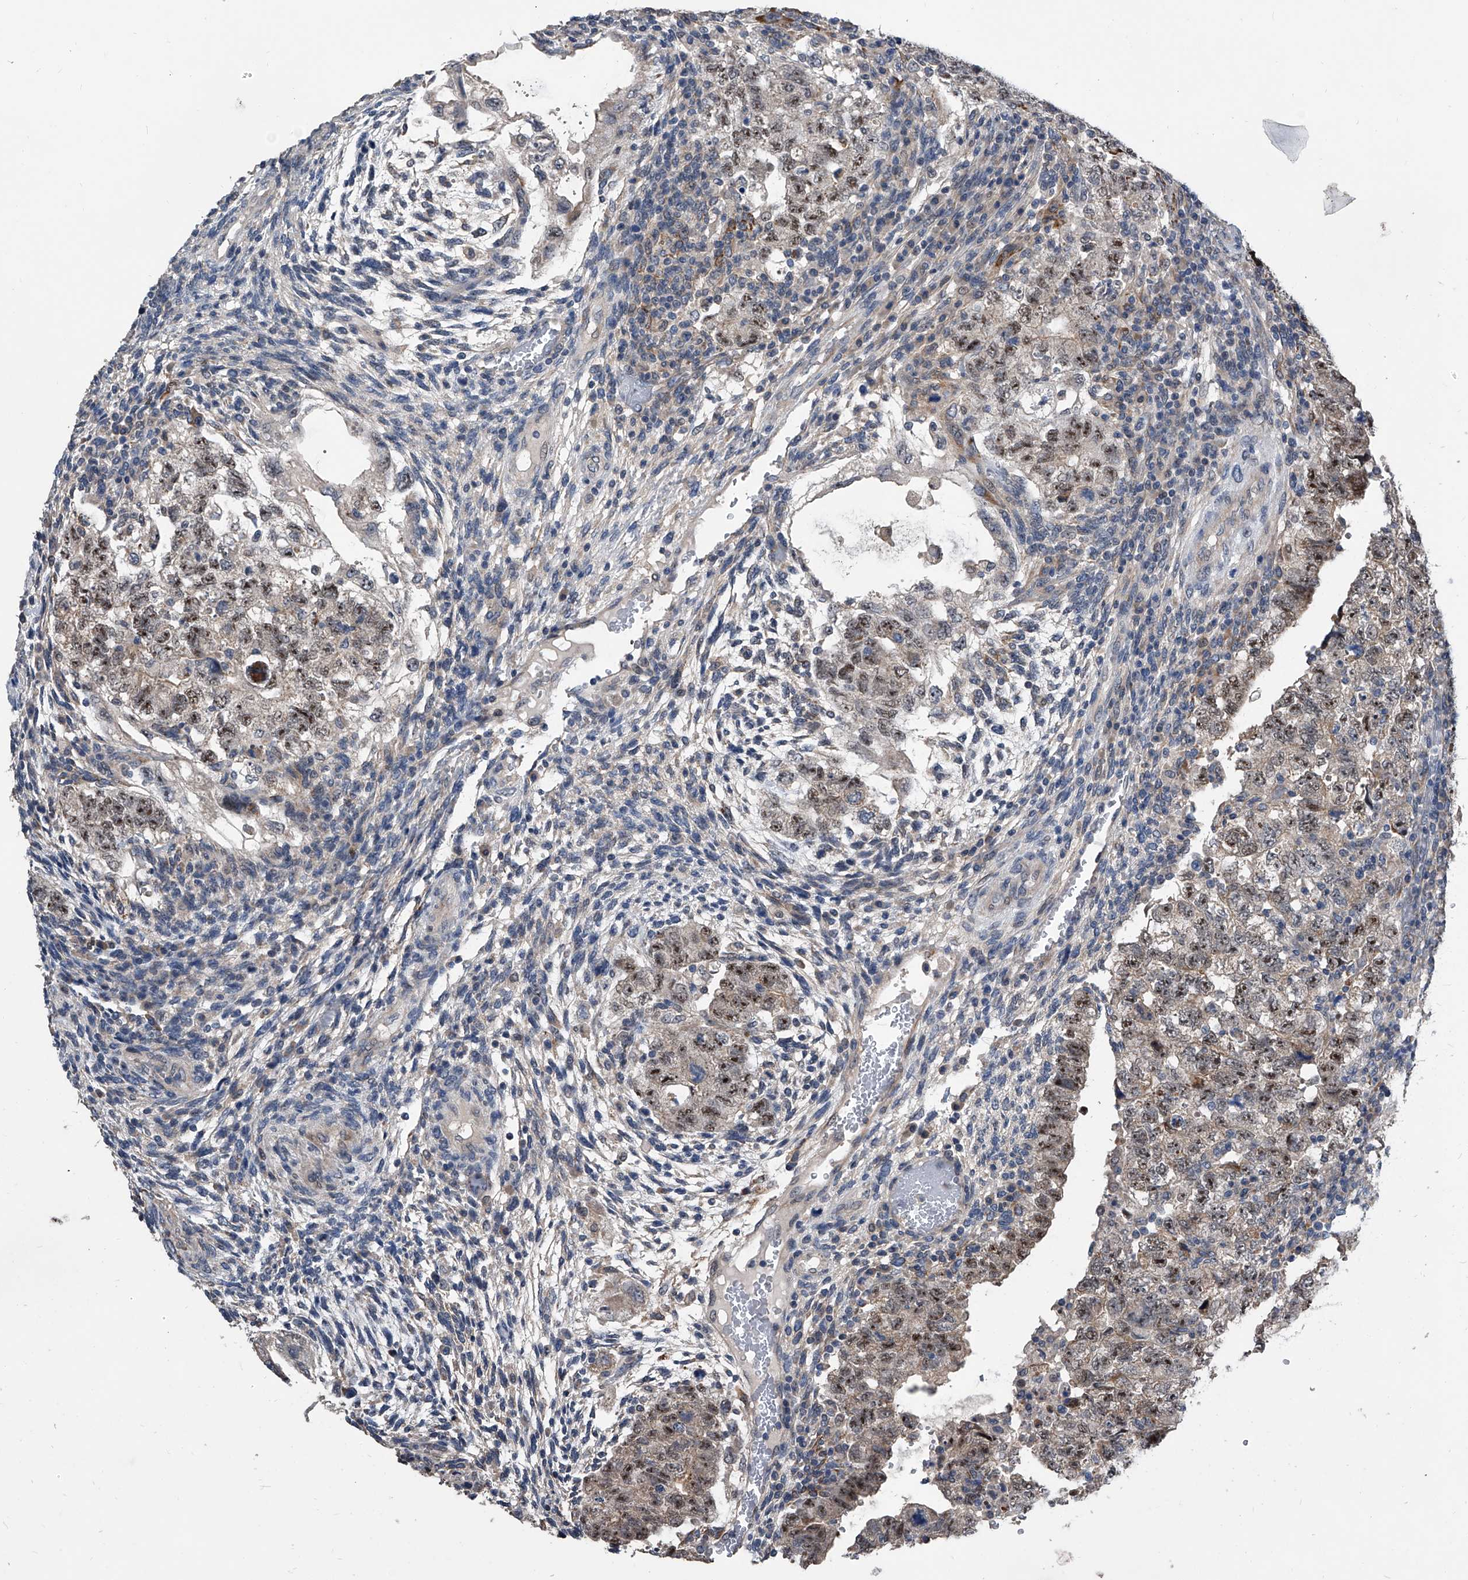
{"staining": {"intensity": "moderate", "quantity": ">75%", "location": "nuclear"}, "tissue": "testis cancer", "cell_type": "Tumor cells", "image_type": "cancer", "snomed": [{"axis": "morphology", "description": "Carcinoma, Embryonal, NOS"}, {"axis": "topography", "description": "Testis"}], "caption": "Immunohistochemistry image of human testis cancer stained for a protein (brown), which displays medium levels of moderate nuclear expression in approximately >75% of tumor cells.", "gene": "PHACTR1", "patient": {"sex": "male", "age": 36}}